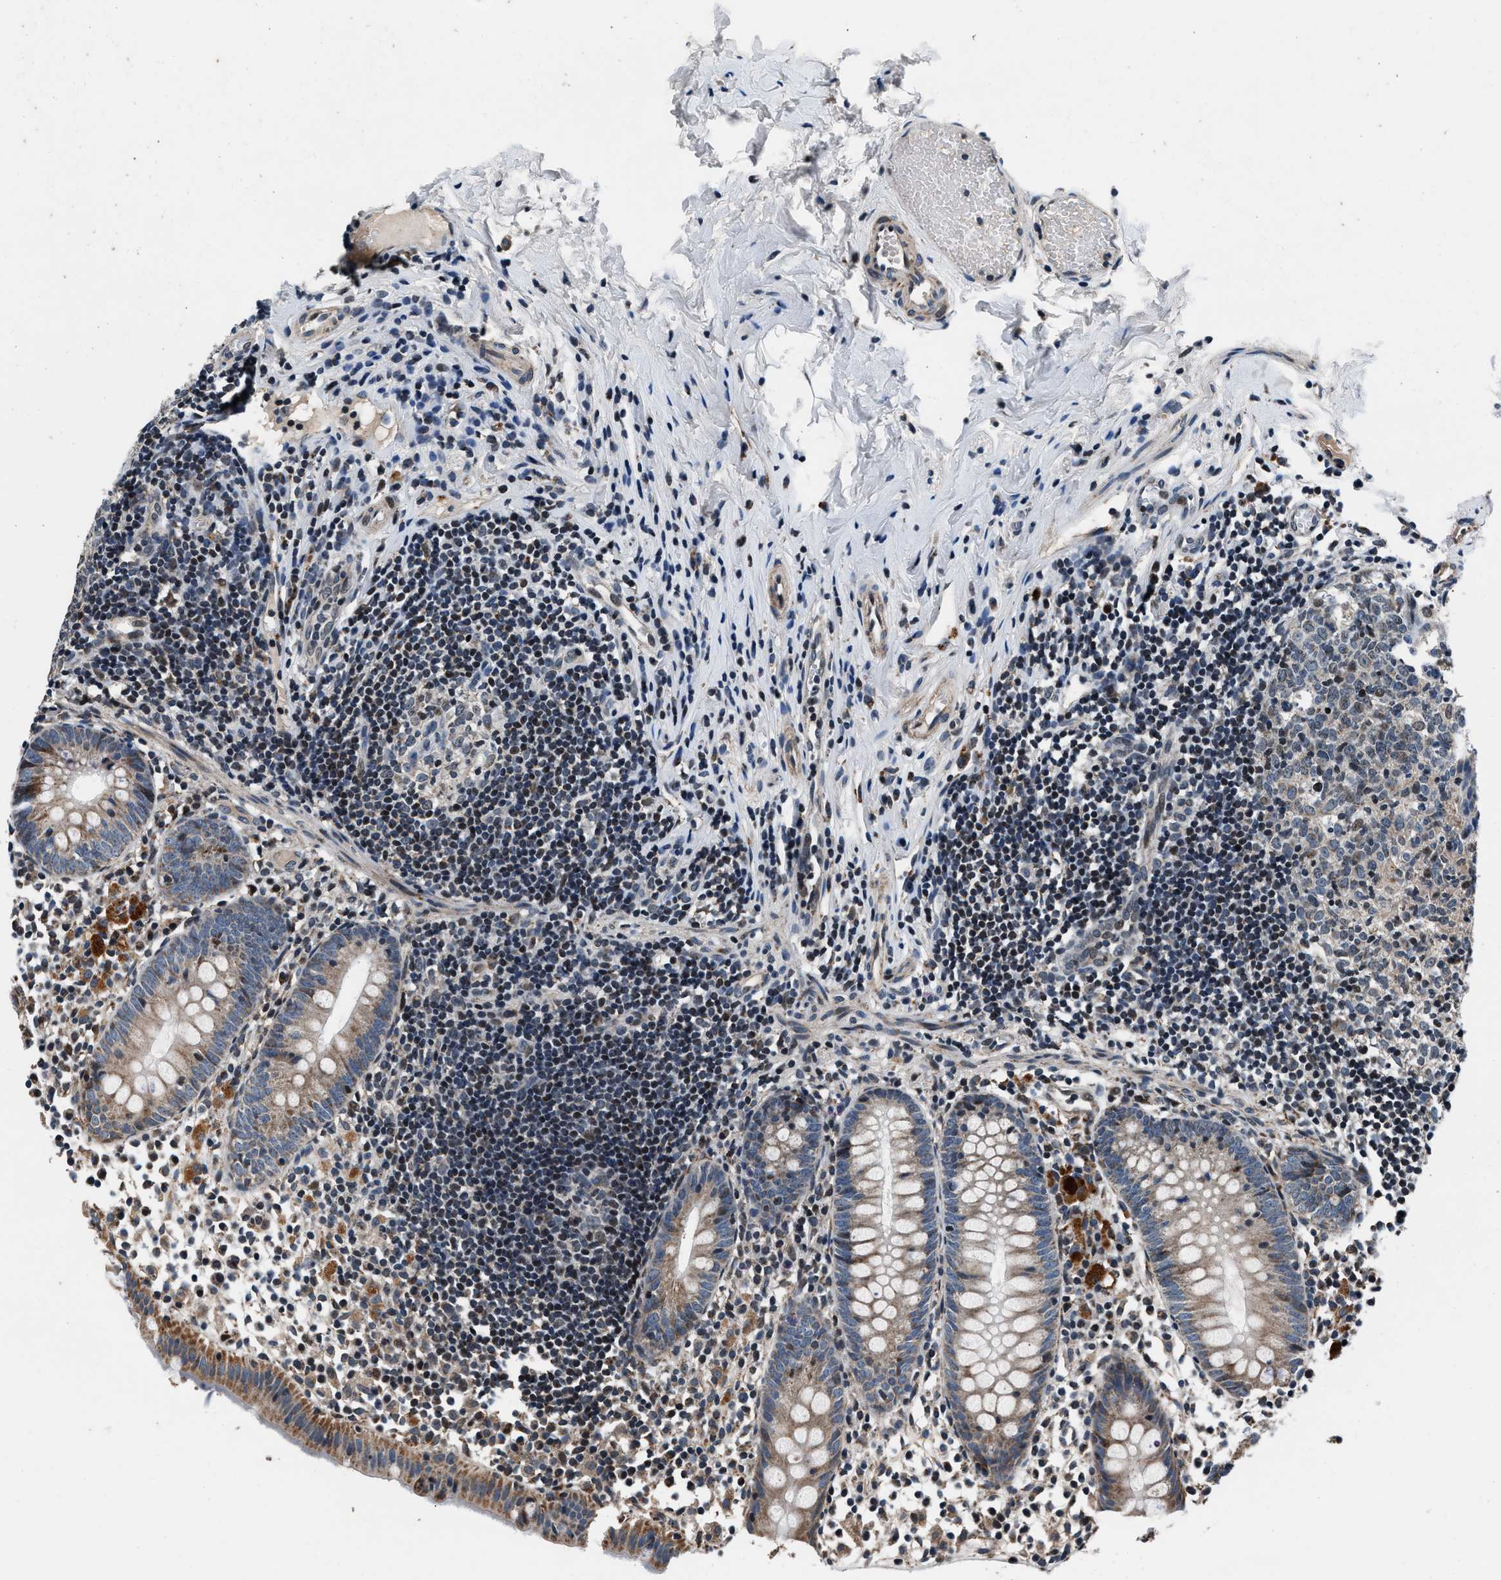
{"staining": {"intensity": "moderate", "quantity": "25%-75%", "location": "cytoplasmic/membranous"}, "tissue": "appendix", "cell_type": "Glandular cells", "image_type": "normal", "snomed": [{"axis": "morphology", "description": "Normal tissue, NOS"}, {"axis": "topography", "description": "Appendix"}], "caption": "The histopathology image demonstrates immunohistochemical staining of benign appendix. There is moderate cytoplasmic/membranous positivity is identified in about 25%-75% of glandular cells.", "gene": "PRRC2B", "patient": {"sex": "female", "age": 20}}